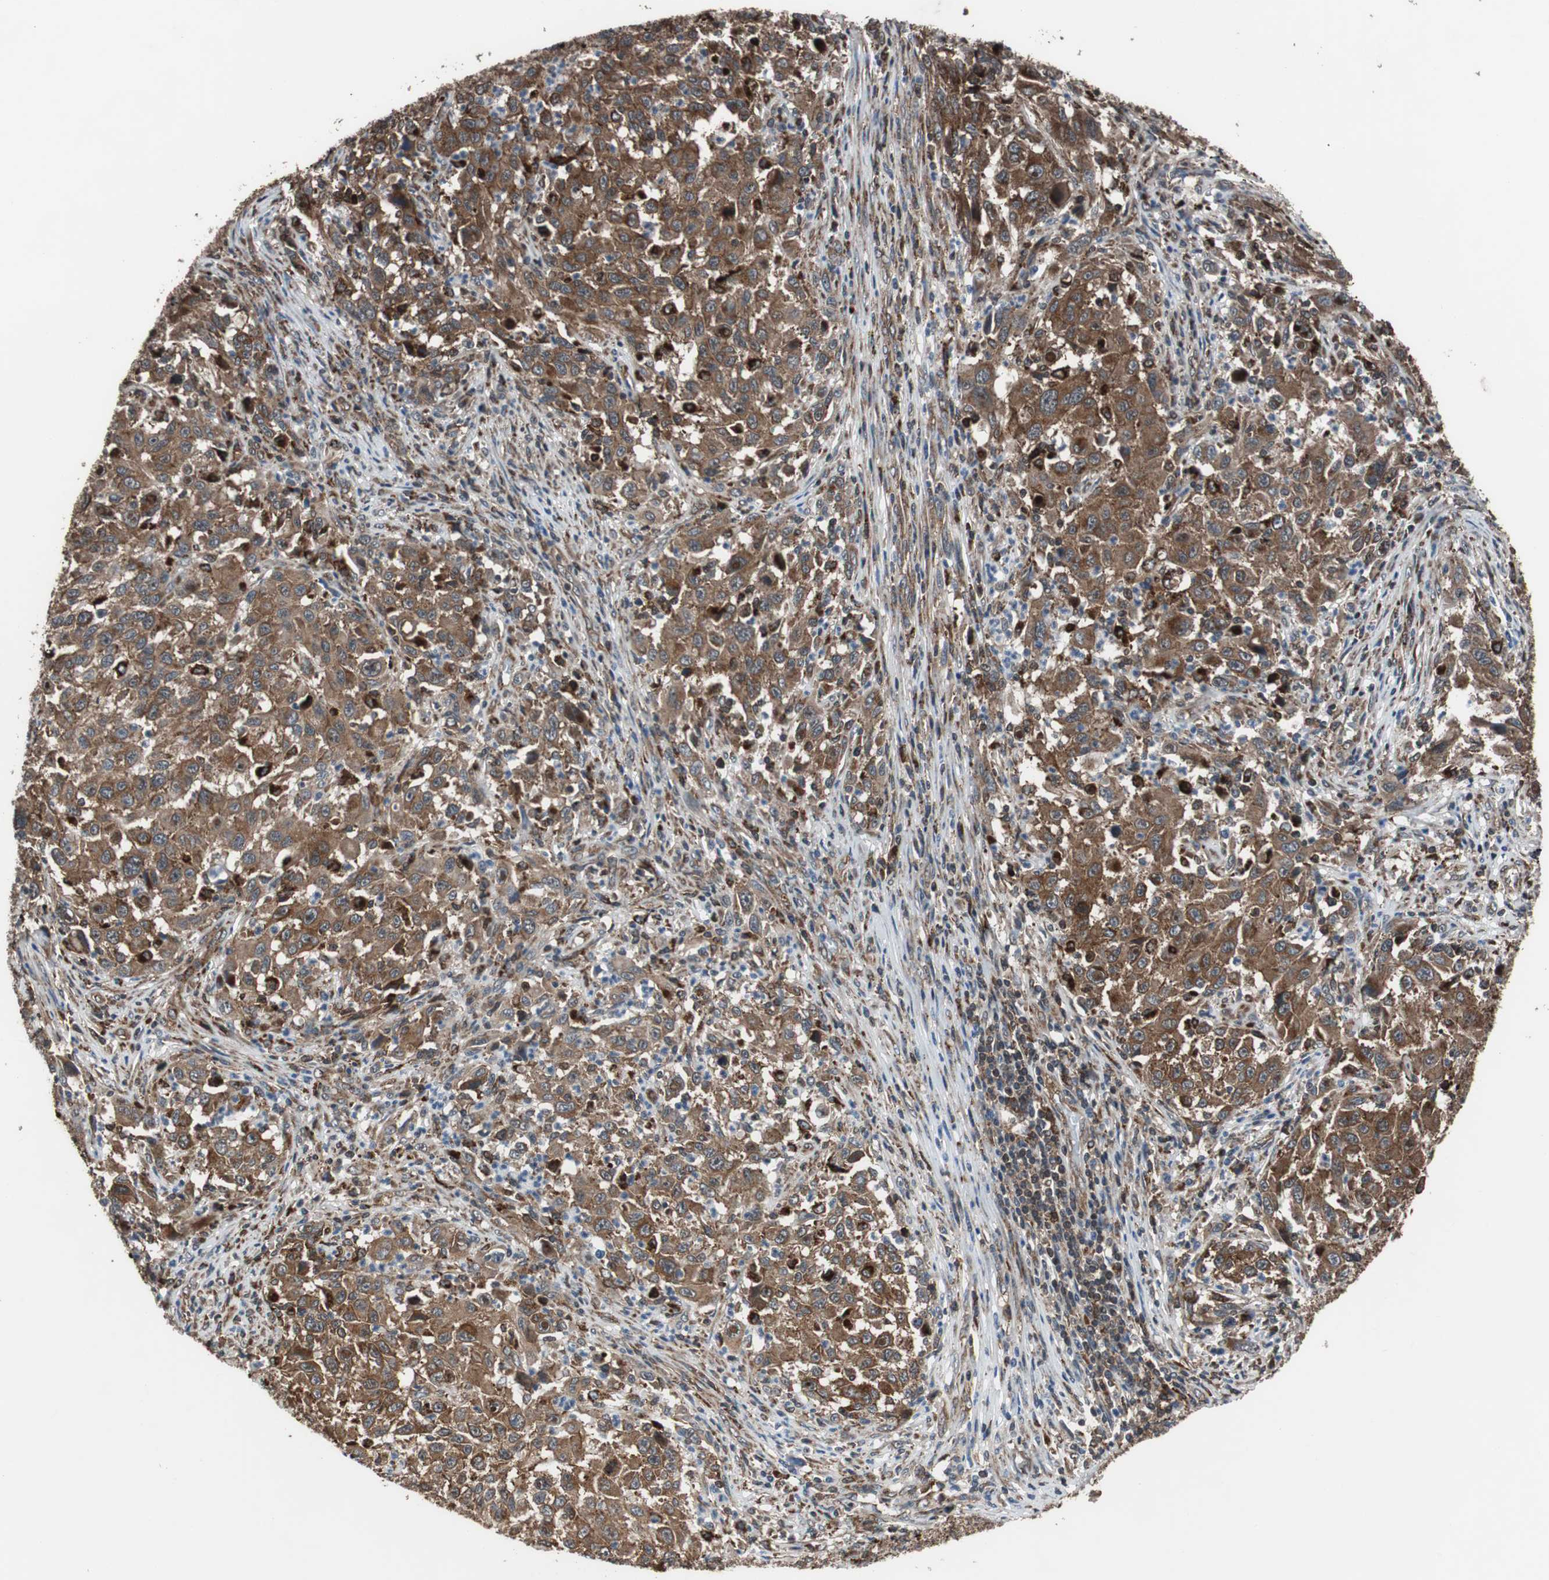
{"staining": {"intensity": "strong", "quantity": ">75%", "location": "cytoplasmic/membranous"}, "tissue": "melanoma", "cell_type": "Tumor cells", "image_type": "cancer", "snomed": [{"axis": "morphology", "description": "Malignant melanoma, Metastatic site"}, {"axis": "topography", "description": "Lymph node"}], "caption": "Immunohistochemical staining of human malignant melanoma (metastatic site) reveals high levels of strong cytoplasmic/membranous expression in approximately >75% of tumor cells. Immunohistochemistry (ihc) stains the protein in brown and the nuclei are stained blue.", "gene": "USP10", "patient": {"sex": "male", "age": 61}}